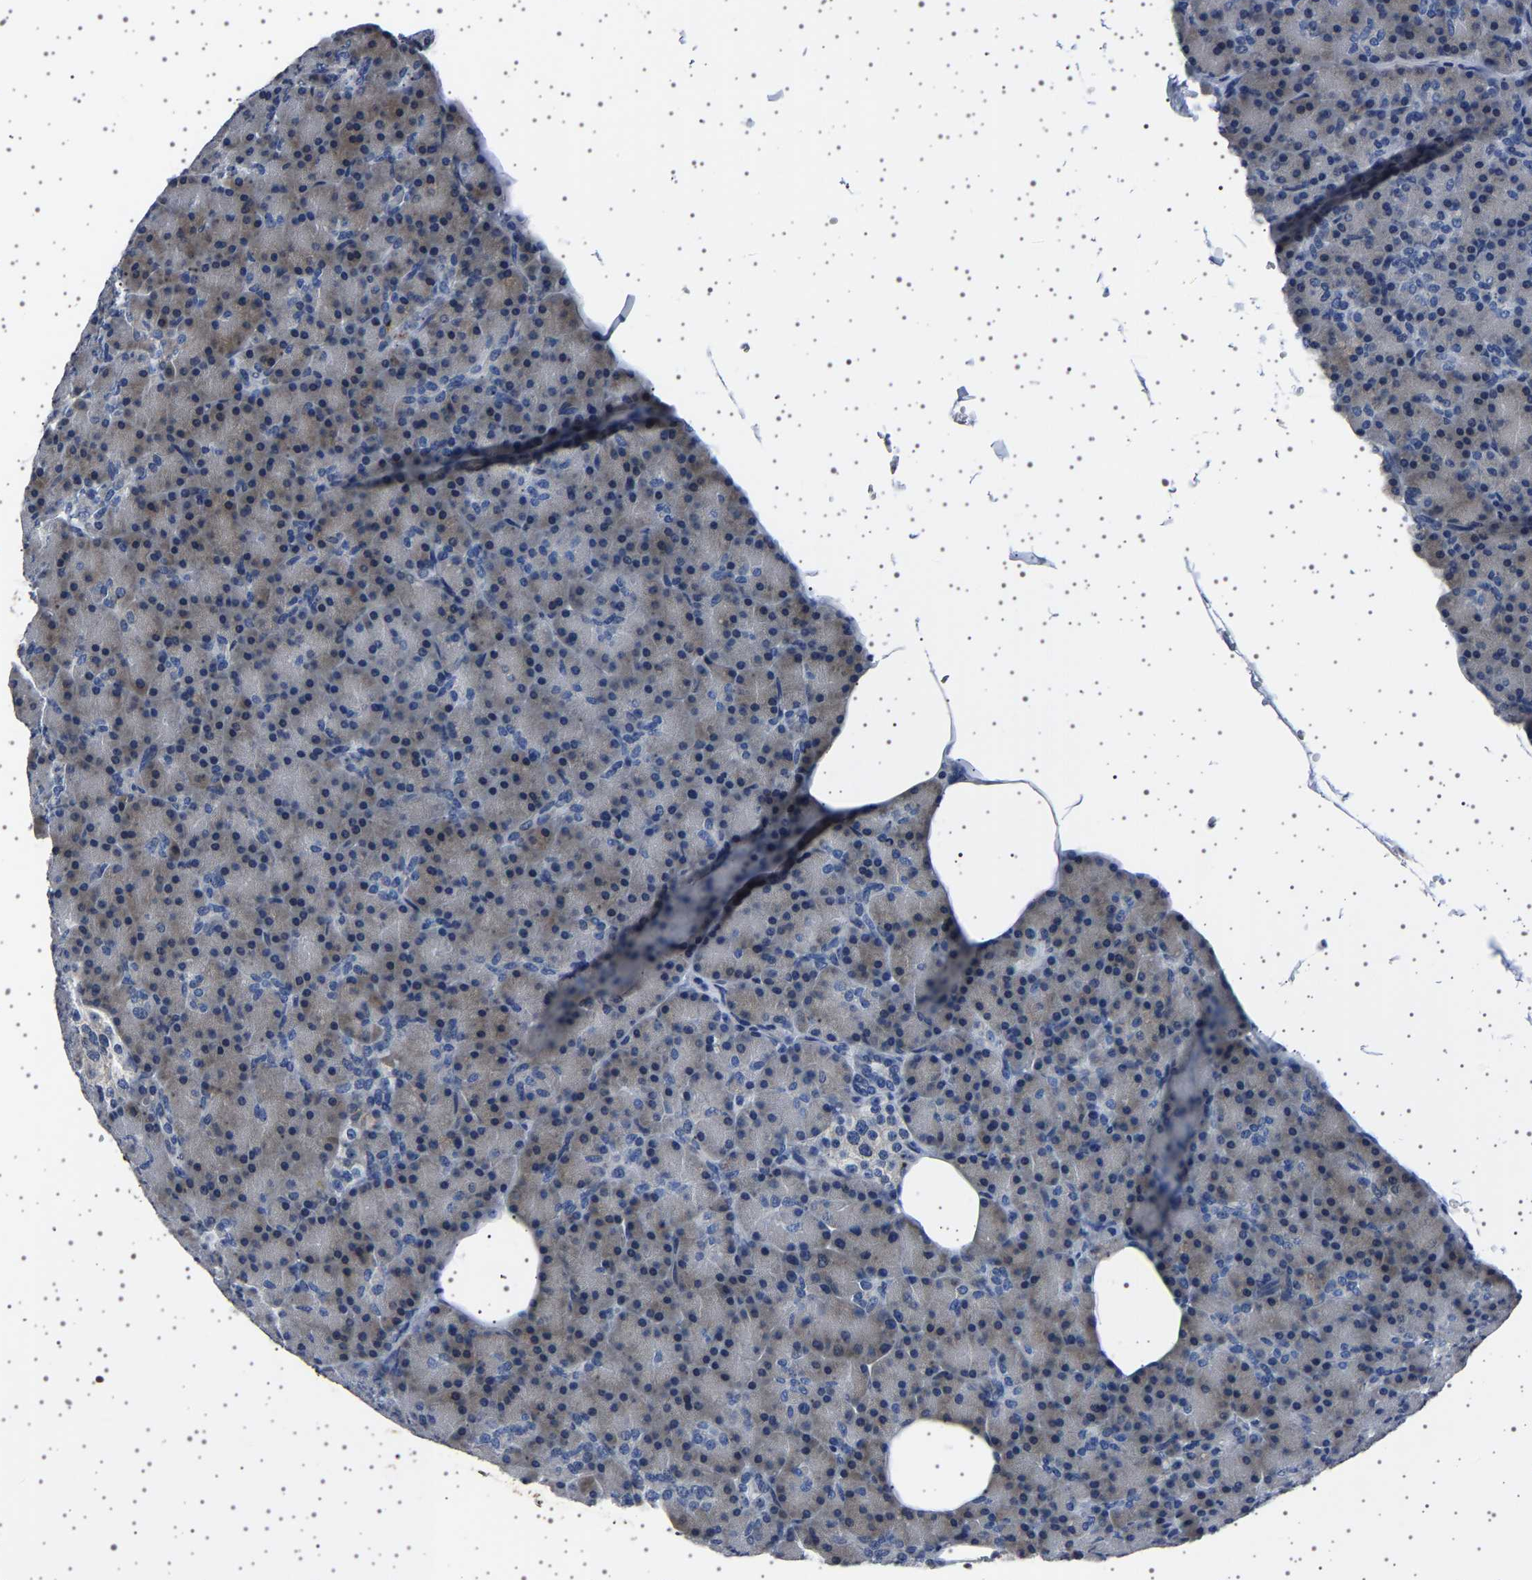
{"staining": {"intensity": "negative", "quantity": "none", "location": "none"}, "tissue": "pancreas", "cell_type": "Exocrine glandular cells", "image_type": "normal", "snomed": [{"axis": "morphology", "description": "Normal tissue, NOS"}, {"axis": "topography", "description": "Pancreas"}], "caption": "DAB immunohistochemical staining of normal human pancreas shows no significant positivity in exocrine glandular cells.", "gene": "IL10RB", "patient": {"sex": "female", "age": 43}}